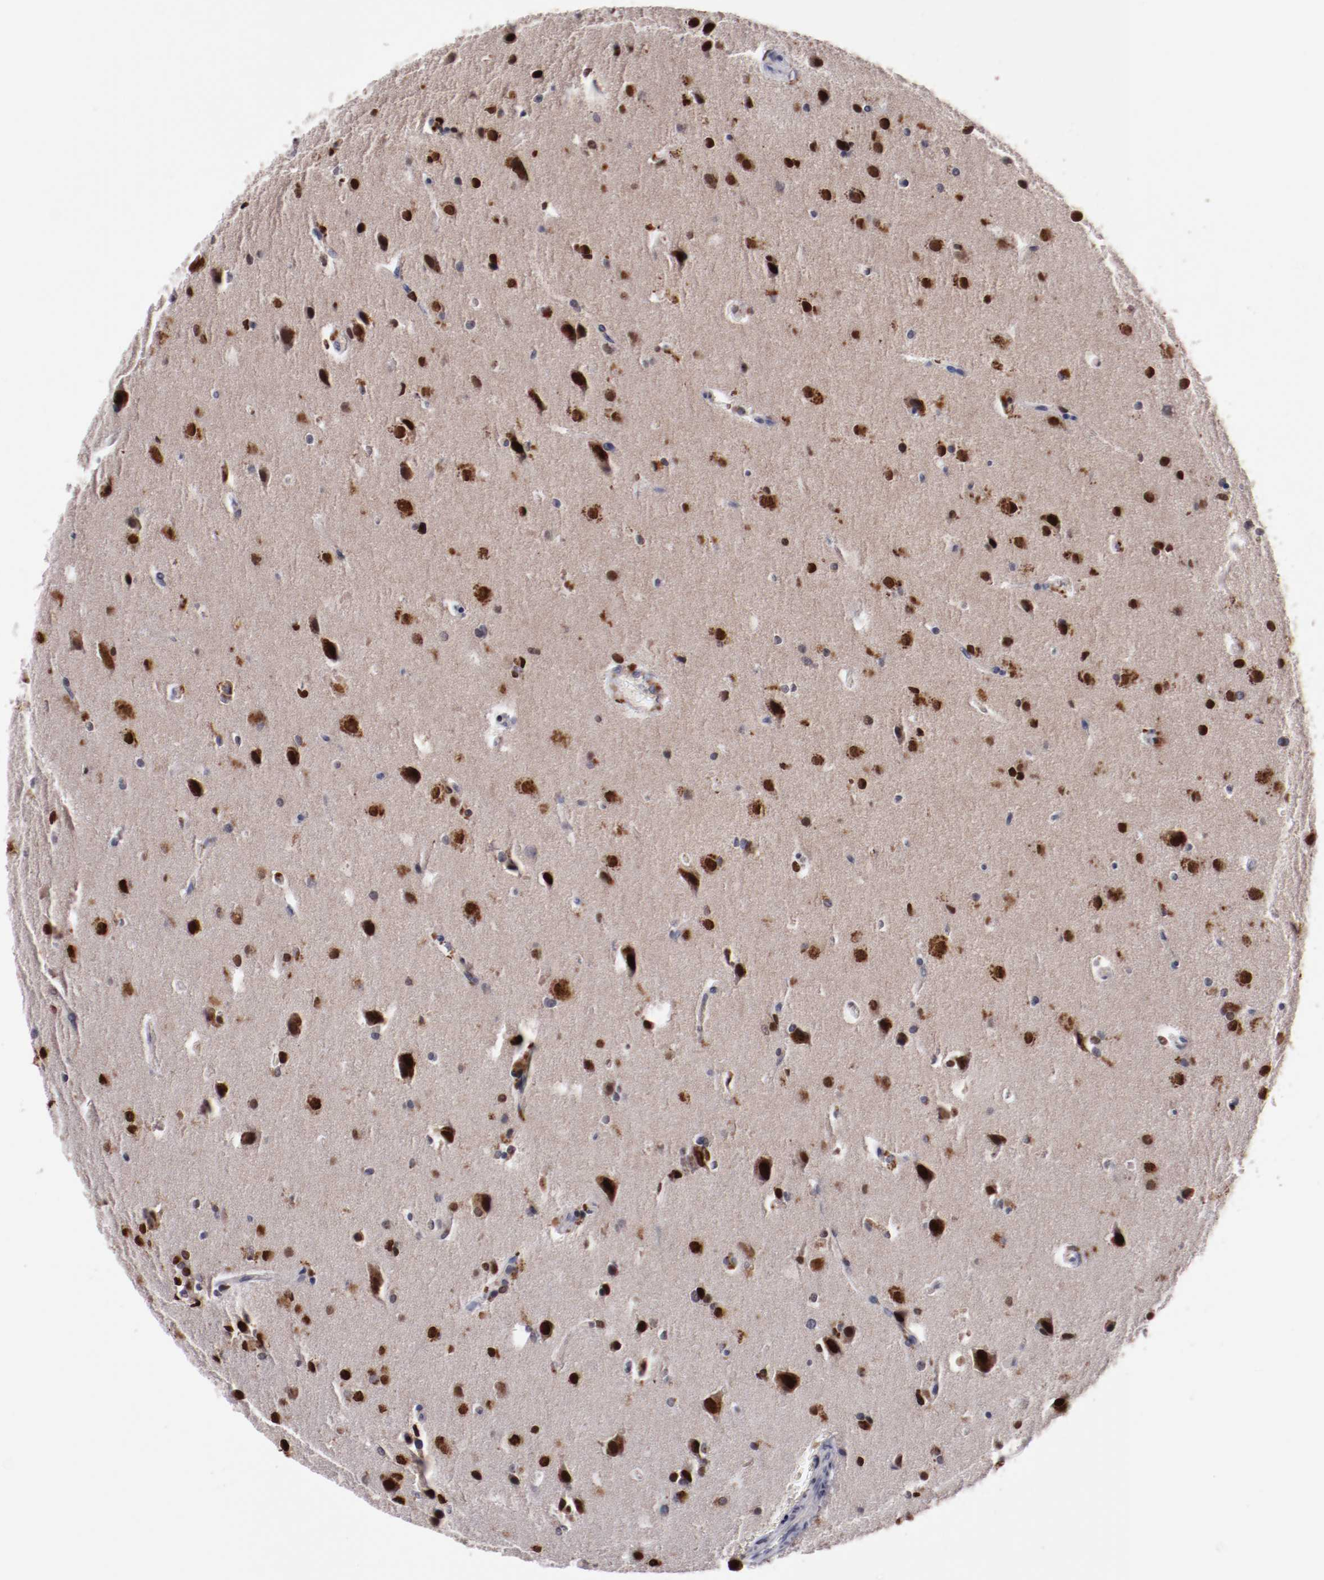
{"staining": {"intensity": "strong", "quantity": "25%-75%", "location": "cytoplasmic/membranous,nuclear"}, "tissue": "glioma", "cell_type": "Tumor cells", "image_type": "cancer", "snomed": [{"axis": "morphology", "description": "Glioma, malignant, Low grade"}, {"axis": "topography", "description": "Cerebral cortex"}], "caption": "Glioma stained for a protein displays strong cytoplasmic/membranous and nuclear positivity in tumor cells.", "gene": "FAM81A", "patient": {"sex": "female", "age": 47}}